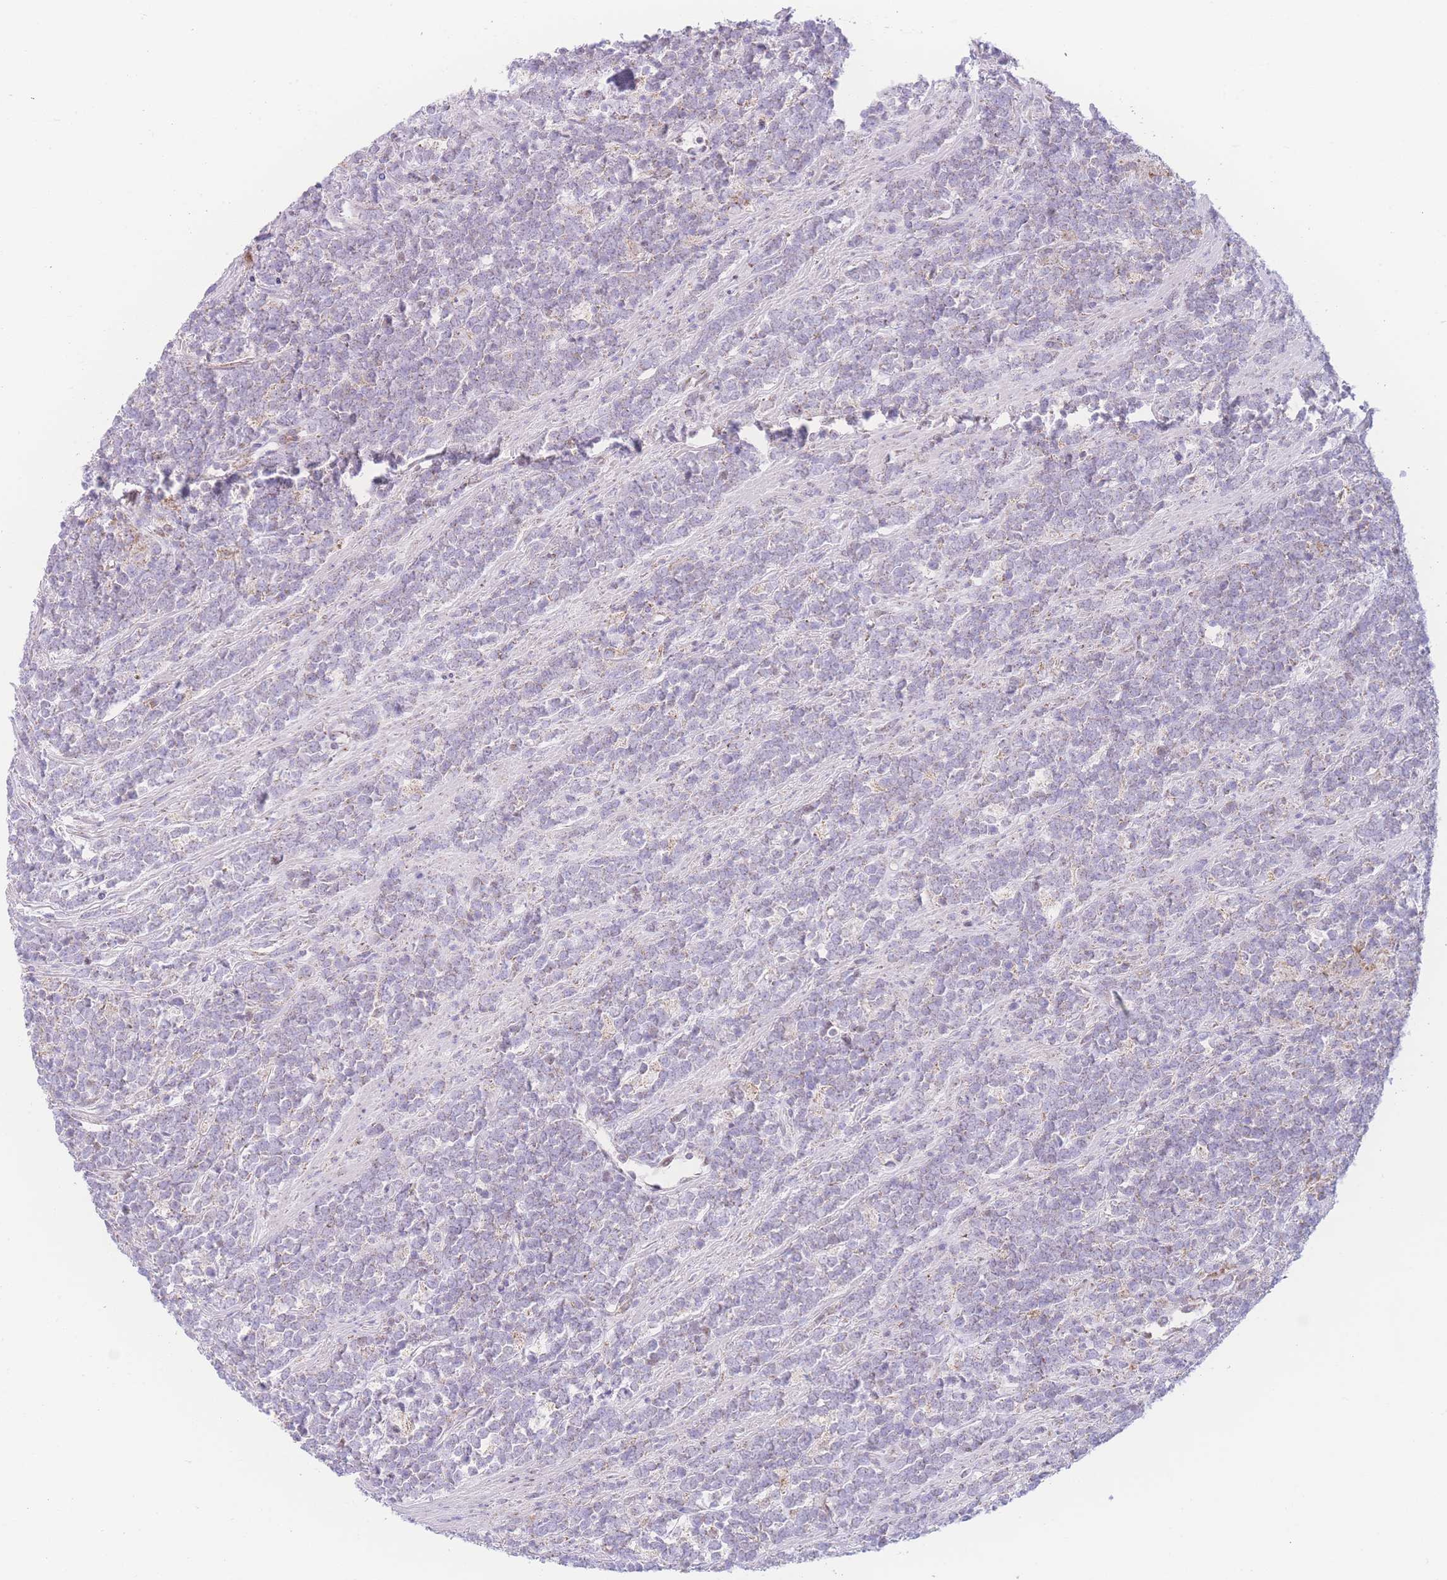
{"staining": {"intensity": "negative", "quantity": "none", "location": "none"}, "tissue": "lymphoma", "cell_type": "Tumor cells", "image_type": "cancer", "snomed": [{"axis": "morphology", "description": "Malignant lymphoma, non-Hodgkin's type, High grade"}, {"axis": "topography", "description": "Small intestine"}, {"axis": "topography", "description": "Colon"}], "caption": "Tumor cells are negative for protein expression in human high-grade malignant lymphoma, non-Hodgkin's type. The staining is performed using DAB brown chromogen with nuclei counter-stained in using hematoxylin.", "gene": "NBEAL1", "patient": {"sex": "male", "age": 8}}